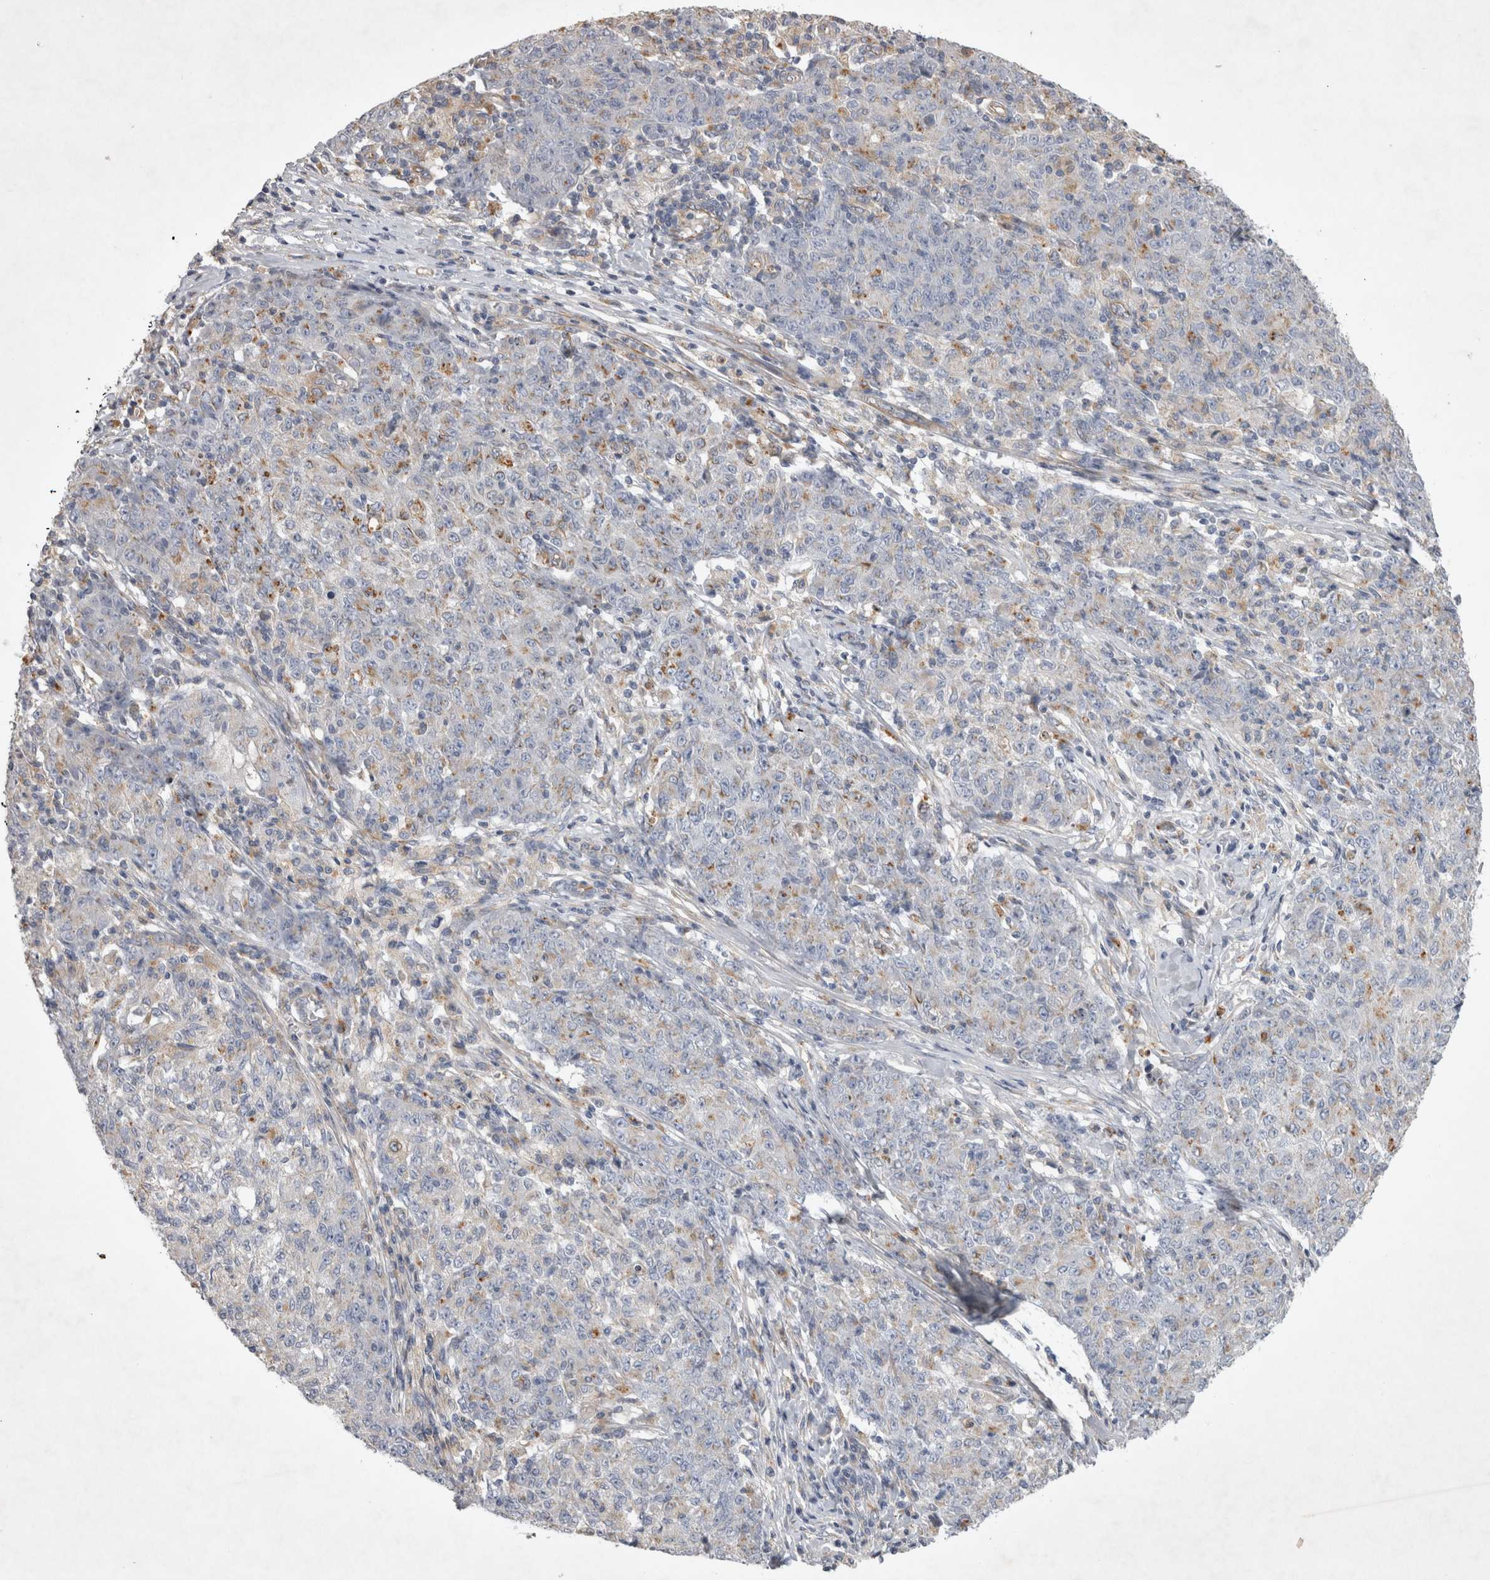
{"staining": {"intensity": "weak", "quantity": "<25%", "location": "cytoplasmic/membranous"}, "tissue": "ovarian cancer", "cell_type": "Tumor cells", "image_type": "cancer", "snomed": [{"axis": "morphology", "description": "Carcinoma, endometroid"}, {"axis": "topography", "description": "Ovary"}], "caption": "High power microscopy histopathology image of an immunohistochemistry image of ovarian endometroid carcinoma, revealing no significant expression in tumor cells. Nuclei are stained in blue.", "gene": "STRADB", "patient": {"sex": "female", "age": 42}}